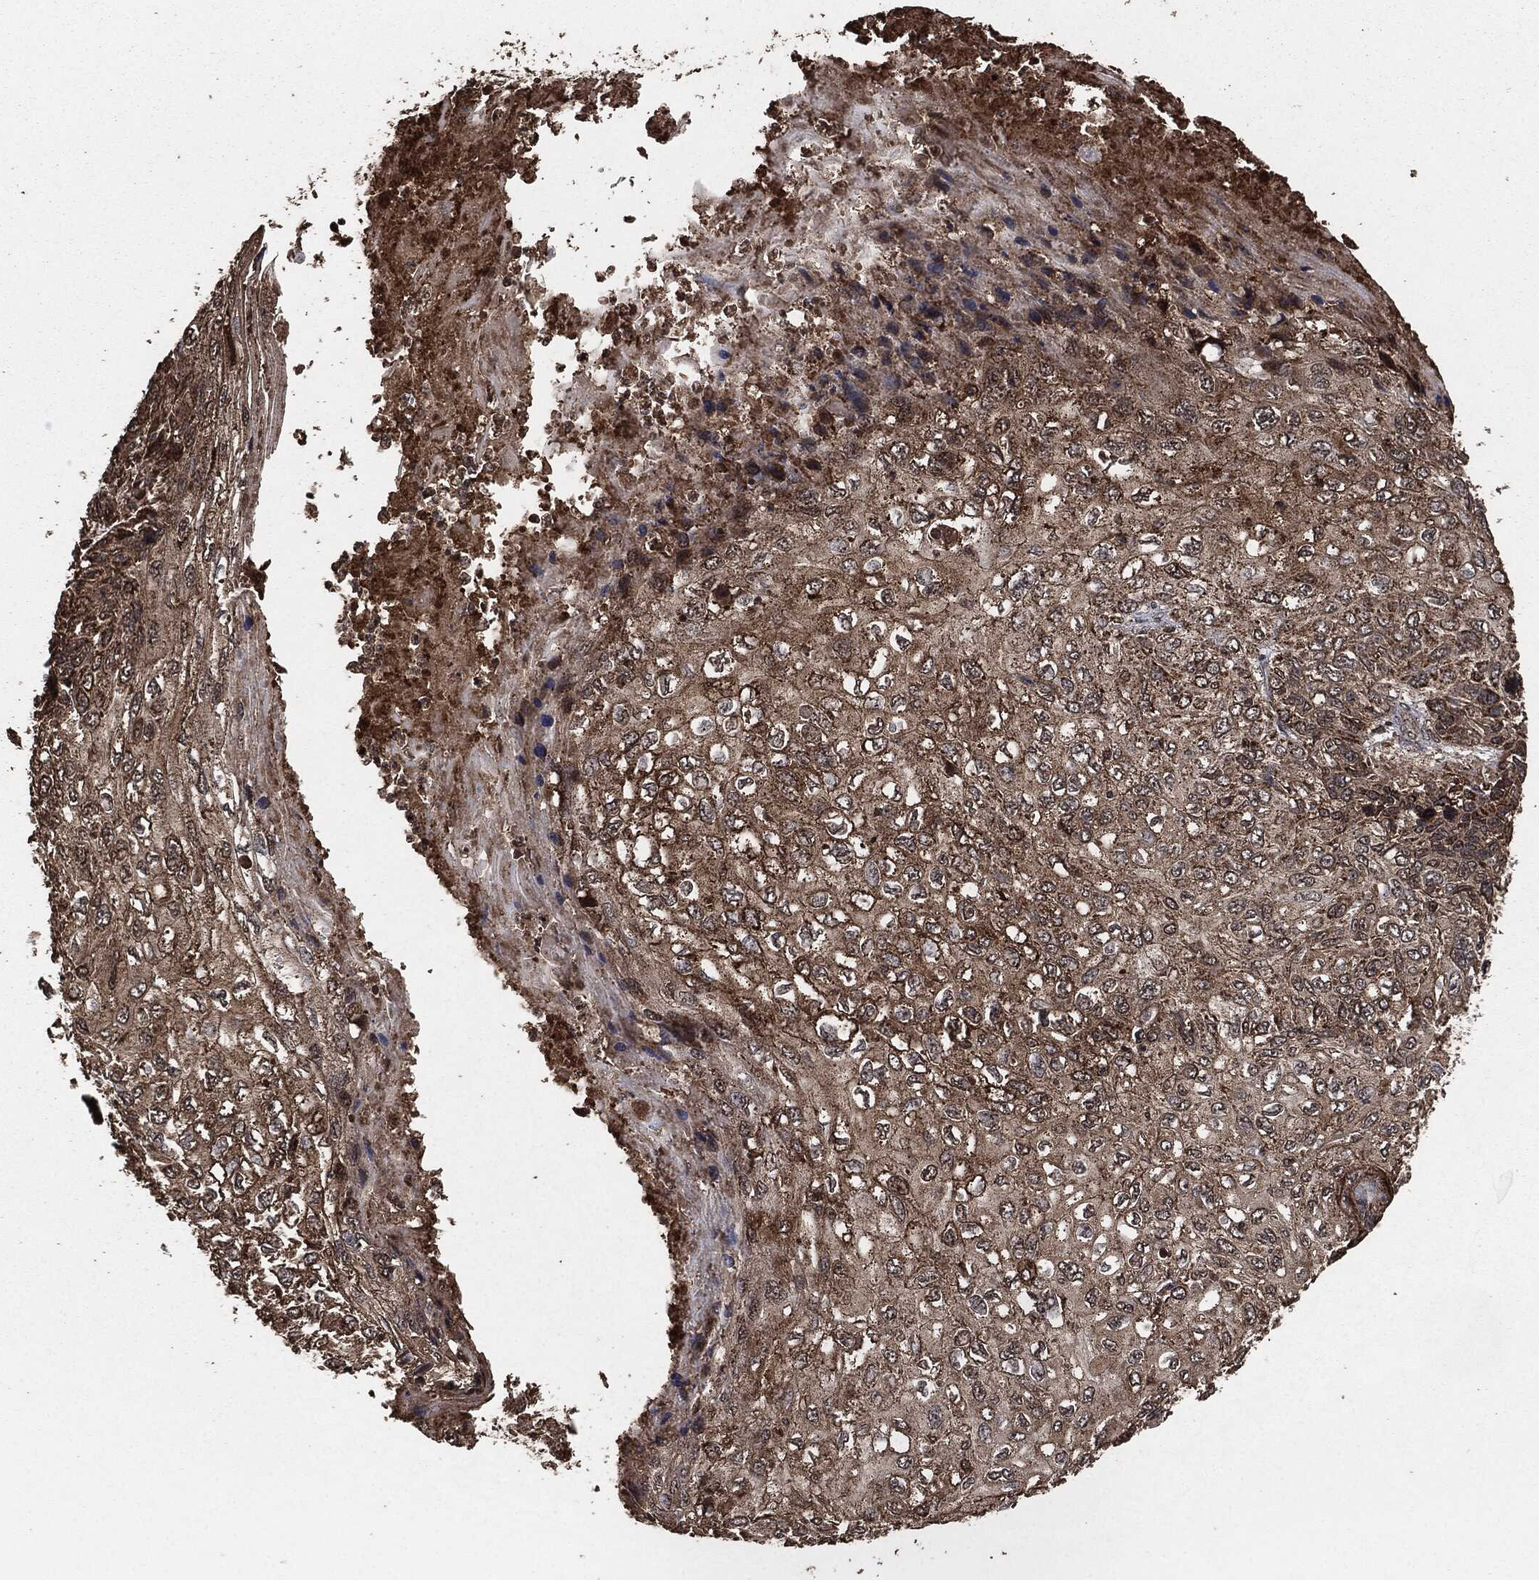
{"staining": {"intensity": "moderate", "quantity": "25%-75%", "location": "cytoplasmic/membranous"}, "tissue": "skin cancer", "cell_type": "Tumor cells", "image_type": "cancer", "snomed": [{"axis": "morphology", "description": "Squamous cell carcinoma, NOS"}, {"axis": "topography", "description": "Skin"}], "caption": "Brown immunohistochemical staining in human skin squamous cell carcinoma shows moderate cytoplasmic/membranous staining in approximately 25%-75% of tumor cells.", "gene": "EGFR", "patient": {"sex": "male", "age": 92}}